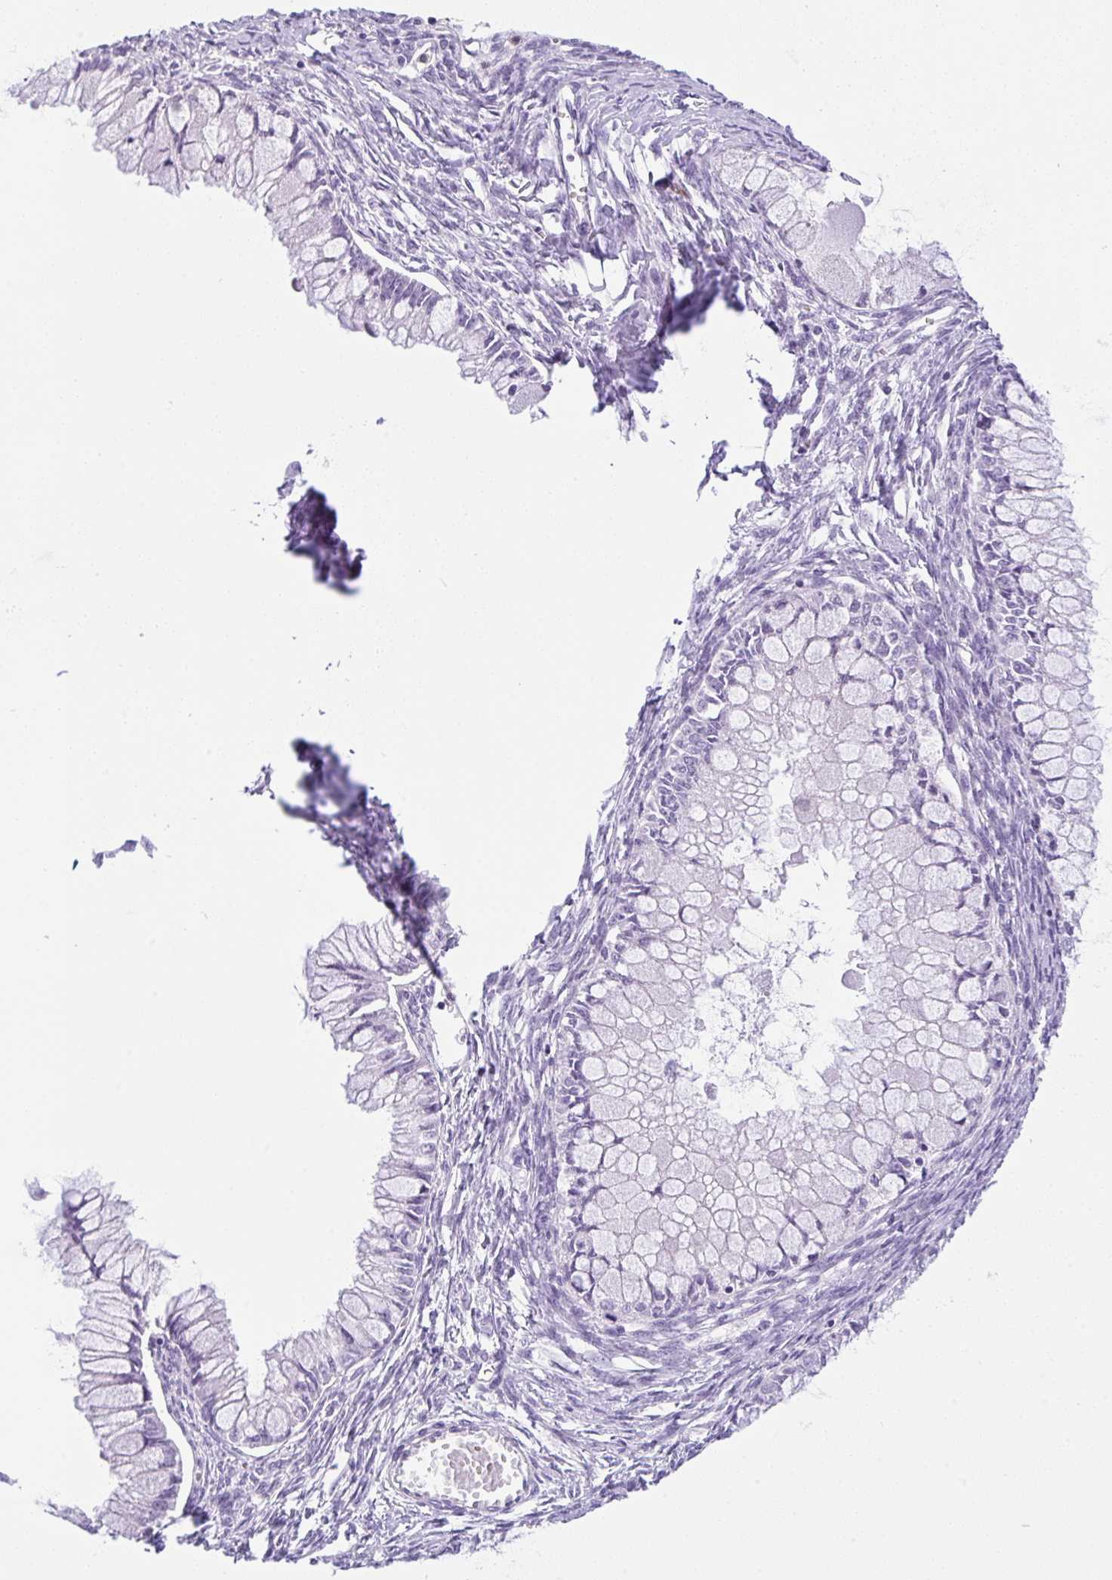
{"staining": {"intensity": "negative", "quantity": "none", "location": "none"}, "tissue": "ovarian cancer", "cell_type": "Tumor cells", "image_type": "cancer", "snomed": [{"axis": "morphology", "description": "Cystadenocarcinoma, mucinous, NOS"}, {"axis": "topography", "description": "Ovary"}], "caption": "This is a histopathology image of IHC staining of mucinous cystadenocarcinoma (ovarian), which shows no staining in tumor cells.", "gene": "NCF1", "patient": {"sex": "female", "age": 34}}